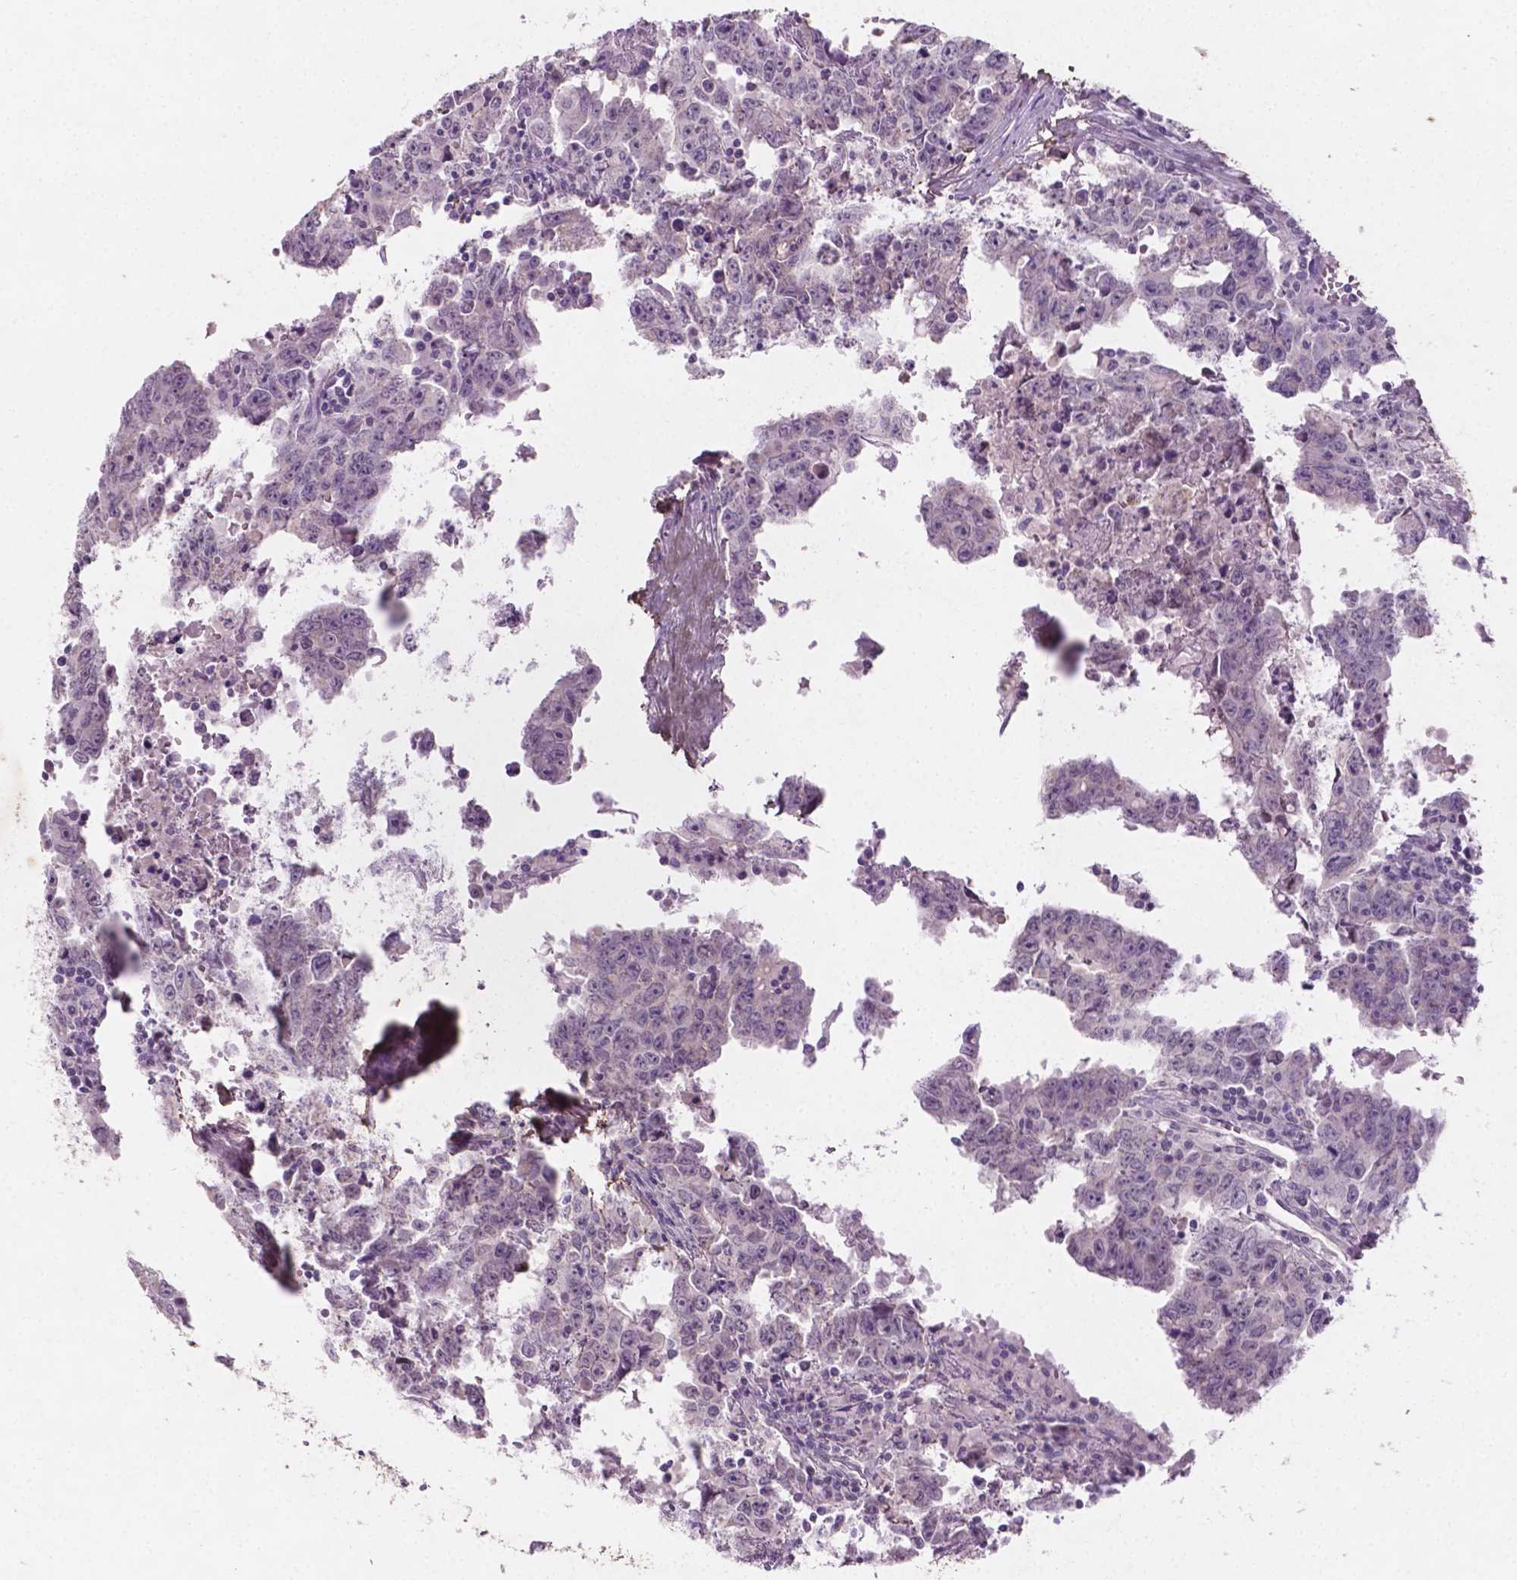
{"staining": {"intensity": "negative", "quantity": "none", "location": "none"}, "tissue": "testis cancer", "cell_type": "Tumor cells", "image_type": "cancer", "snomed": [{"axis": "morphology", "description": "Carcinoma, Embryonal, NOS"}, {"axis": "topography", "description": "Testis"}], "caption": "The photomicrograph reveals no significant staining in tumor cells of testis cancer (embryonal carcinoma).", "gene": "DLG2", "patient": {"sex": "male", "age": 22}}